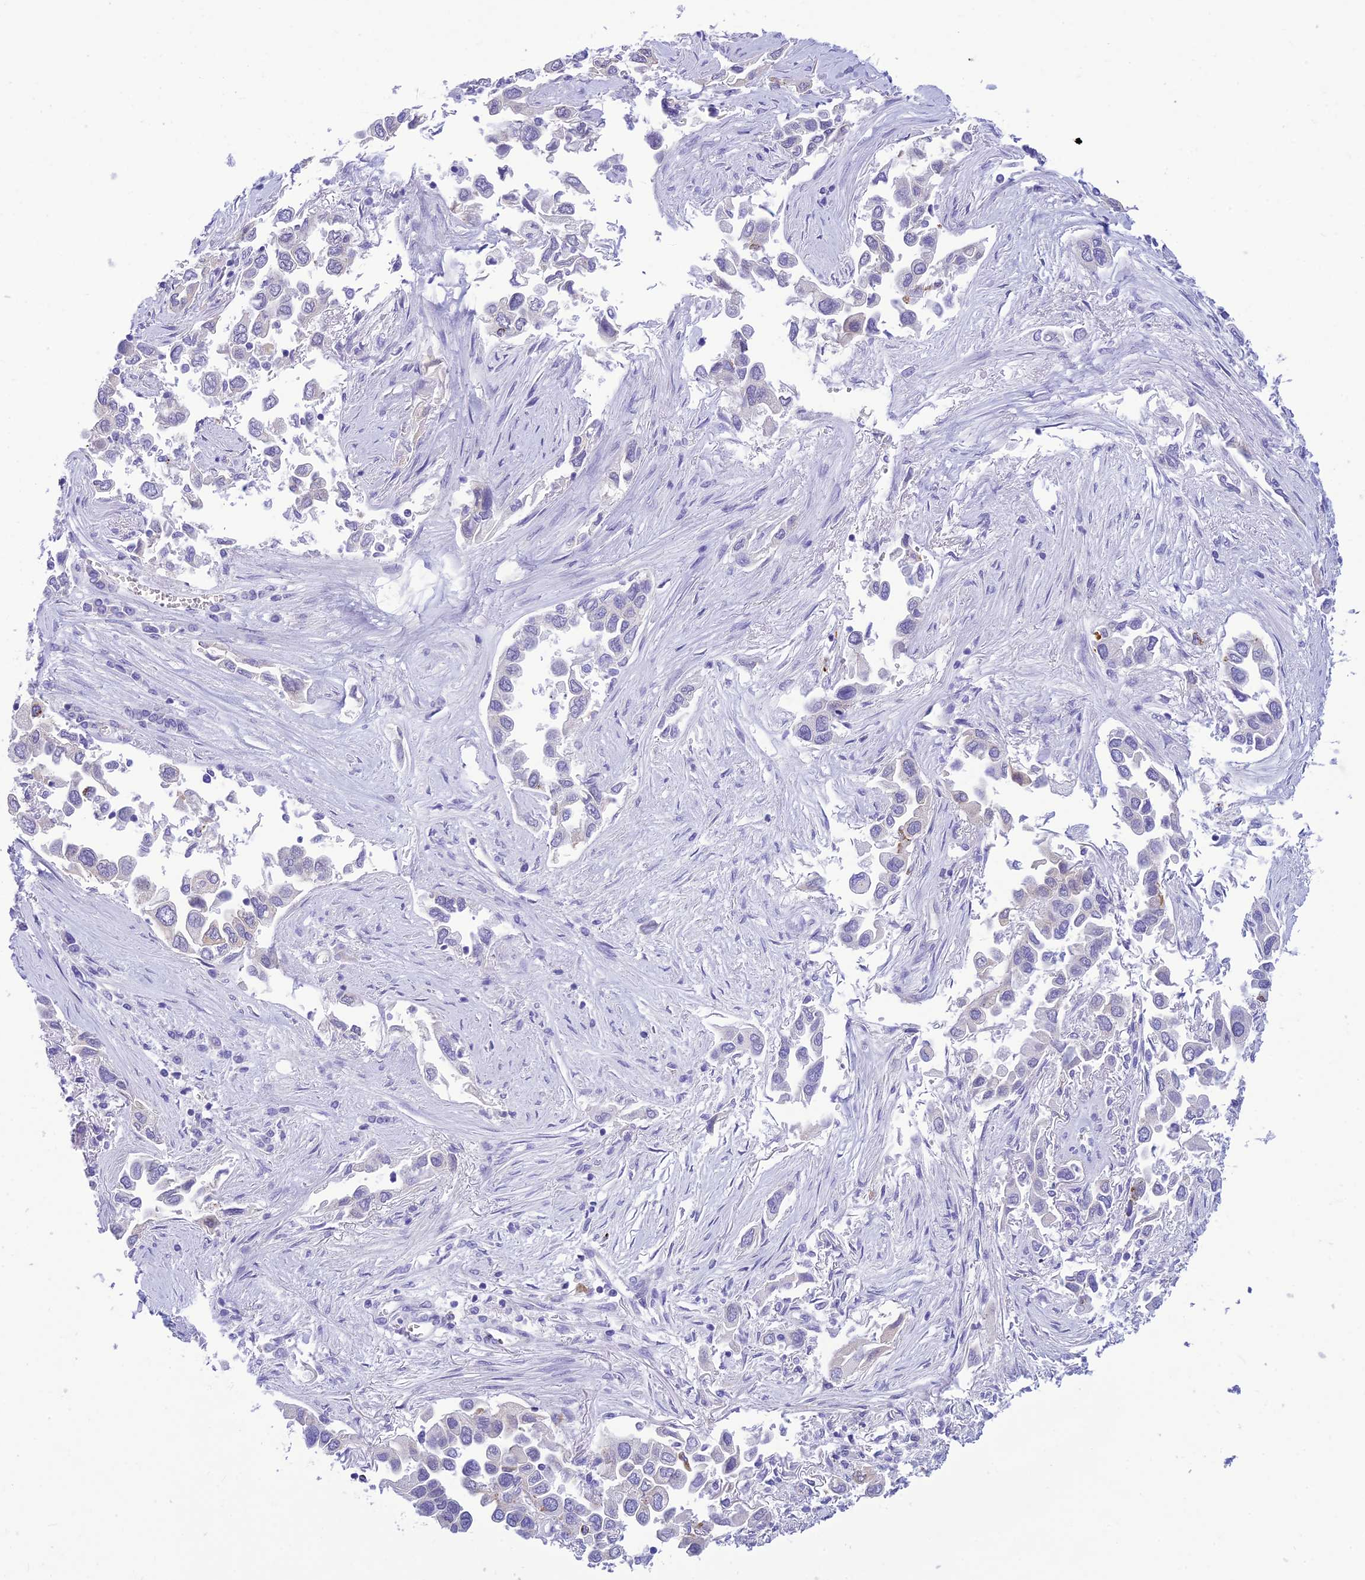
{"staining": {"intensity": "negative", "quantity": "none", "location": "none"}, "tissue": "lung cancer", "cell_type": "Tumor cells", "image_type": "cancer", "snomed": [{"axis": "morphology", "description": "Adenocarcinoma, NOS"}, {"axis": "topography", "description": "Lung"}], "caption": "Immunohistochemistry (IHC) histopathology image of neoplastic tissue: human lung cancer stained with DAB (3,3'-diaminobenzidine) shows no significant protein staining in tumor cells.", "gene": "DHDH", "patient": {"sex": "female", "age": 76}}